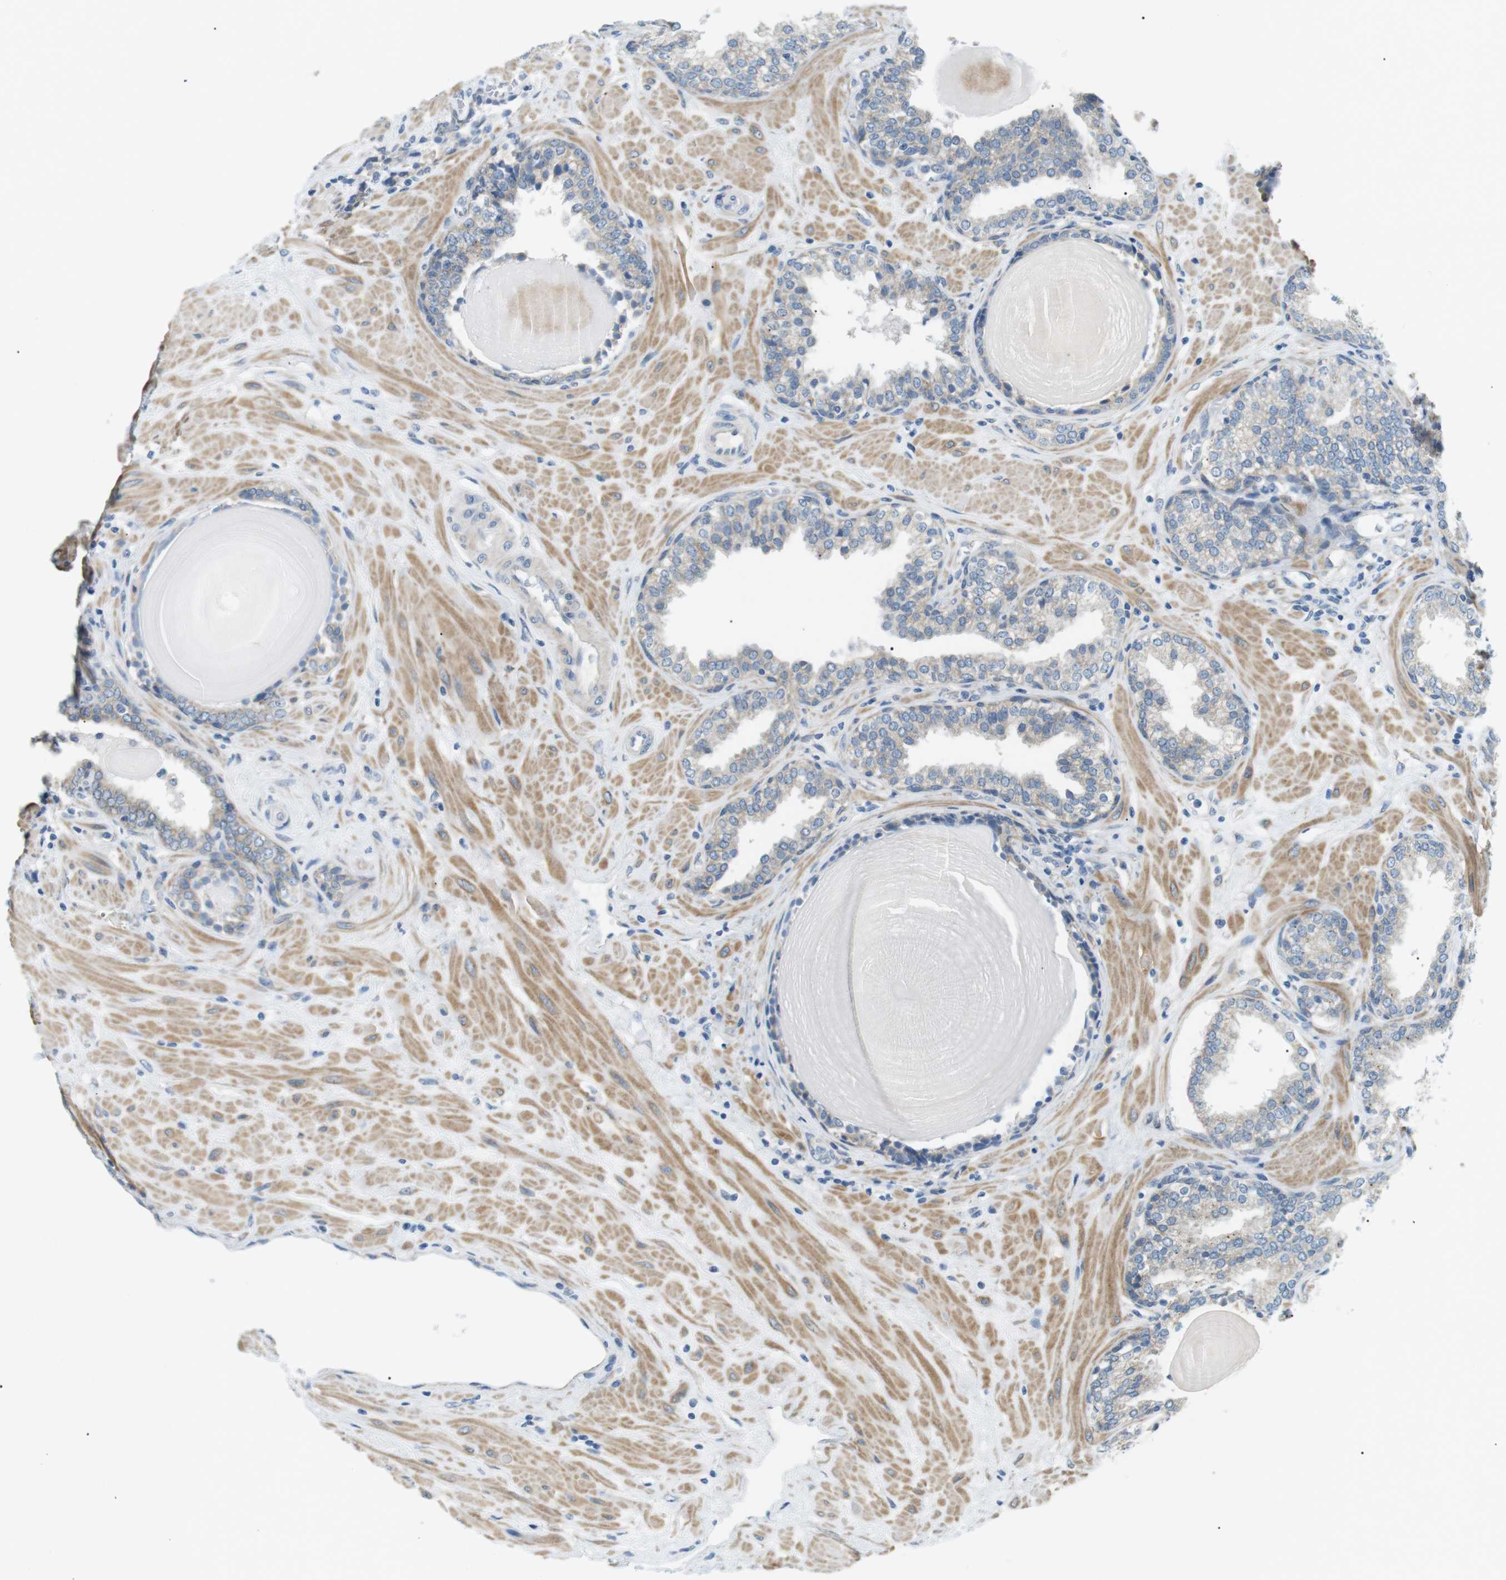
{"staining": {"intensity": "weak", "quantity": "25%-75%", "location": "cytoplasmic/membranous"}, "tissue": "prostate", "cell_type": "Glandular cells", "image_type": "normal", "snomed": [{"axis": "morphology", "description": "Normal tissue, NOS"}, {"axis": "topography", "description": "Prostate"}], "caption": "Prostate stained with a brown dye exhibits weak cytoplasmic/membranous positive positivity in about 25%-75% of glandular cells.", "gene": "MTARC2", "patient": {"sex": "male", "age": 51}}